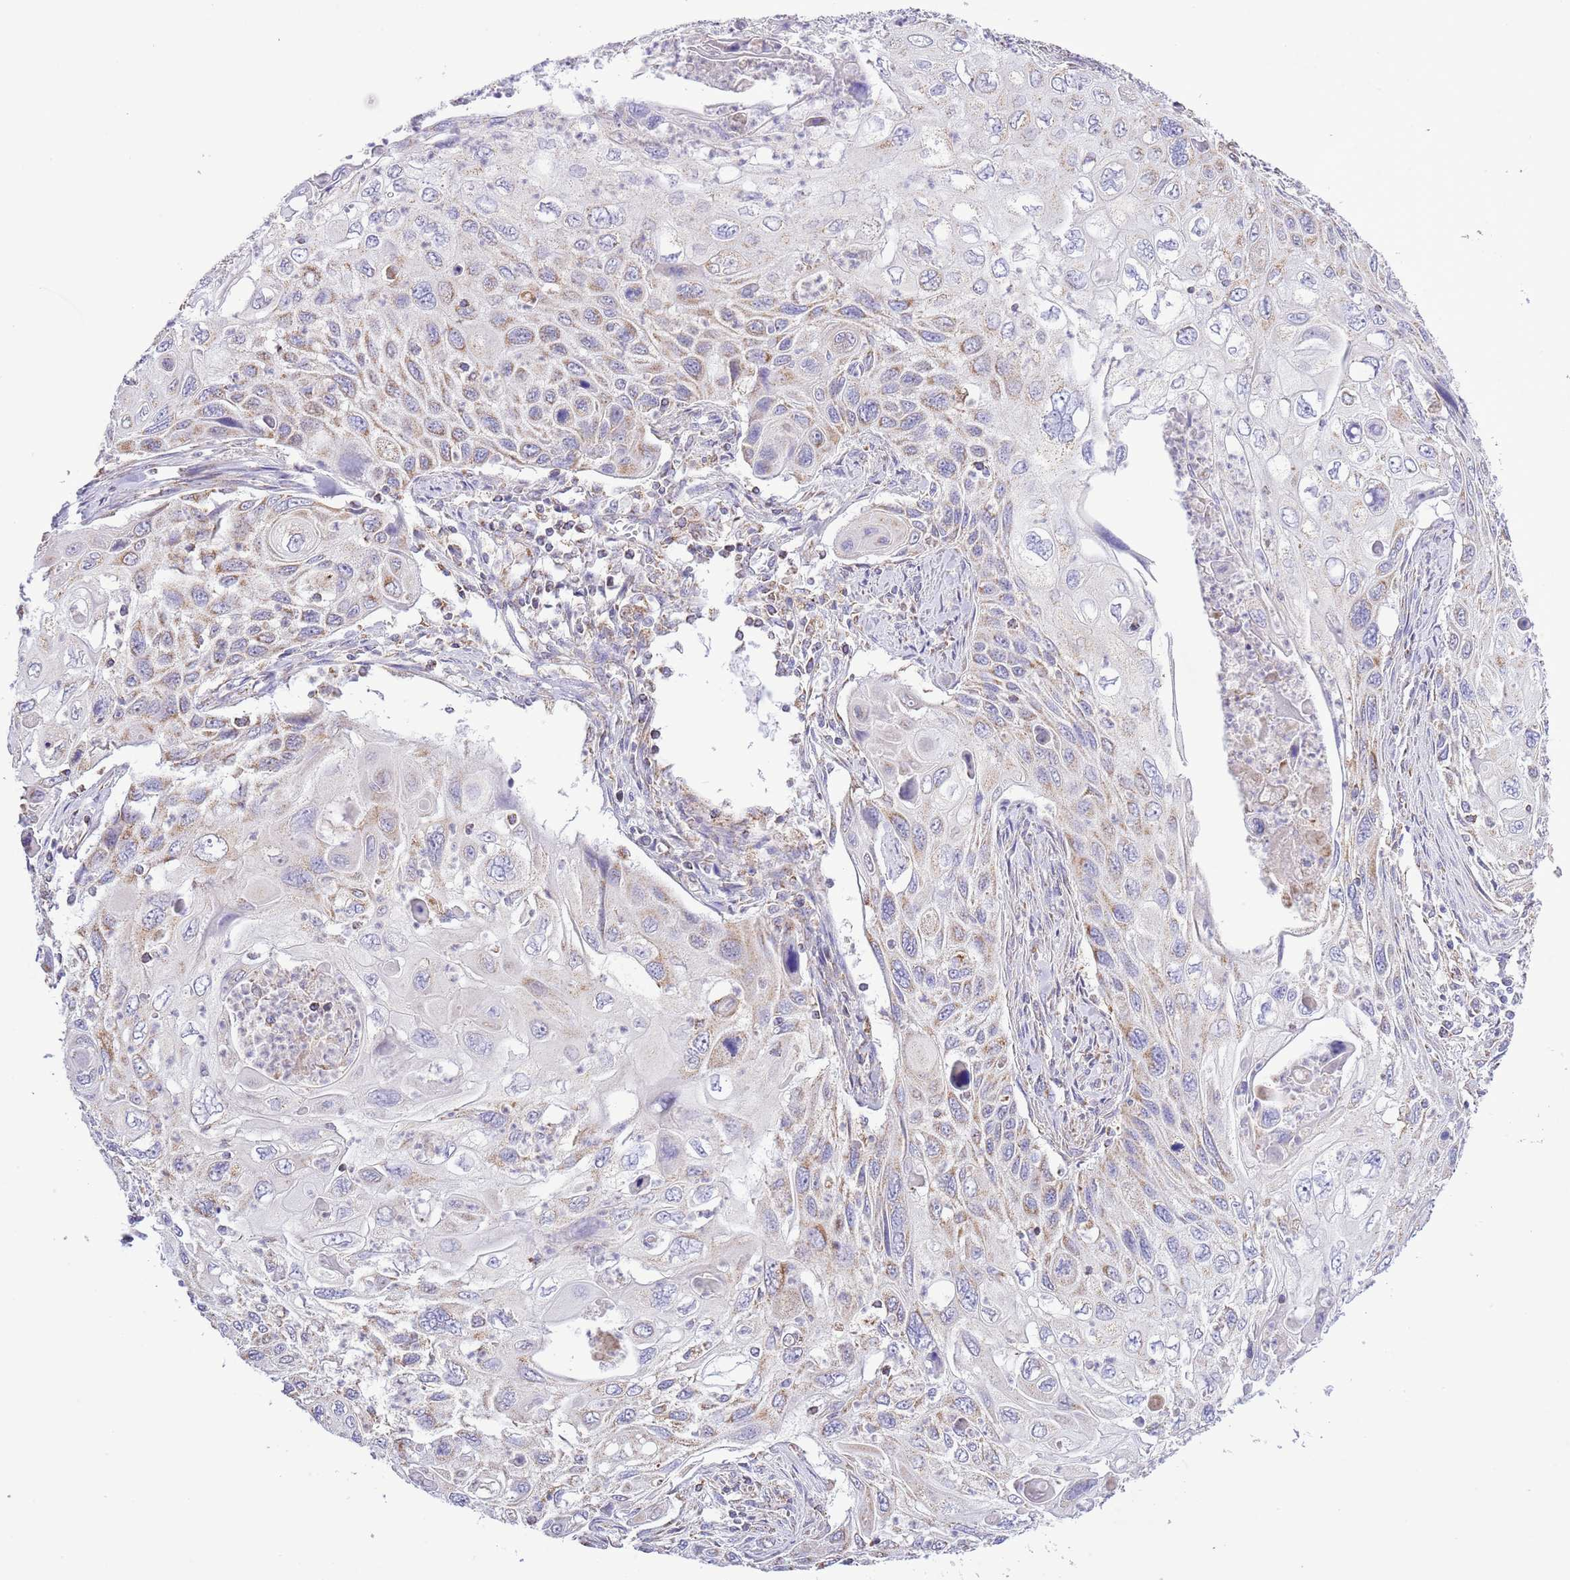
{"staining": {"intensity": "weak", "quantity": "25%-75%", "location": "cytoplasmic/membranous"}, "tissue": "cervical cancer", "cell_type": "Tumor cells", "image_type": "cancer", "snomed": [{"axis": "morphology", "description": "Squamous cell carcinoma, NOS"}, {"axis": "topography", "description": "Cervix"}], "caption": "The immunohistochemical stain highlights weak cytoplasmic/membranous expression in tumor cells of cervical cancer tissue. Ihc stains the protein in brown and the nuclei are stained blue.", "gene": "TEKTIP1", "patient": {"sex": "female", "age": 70}}